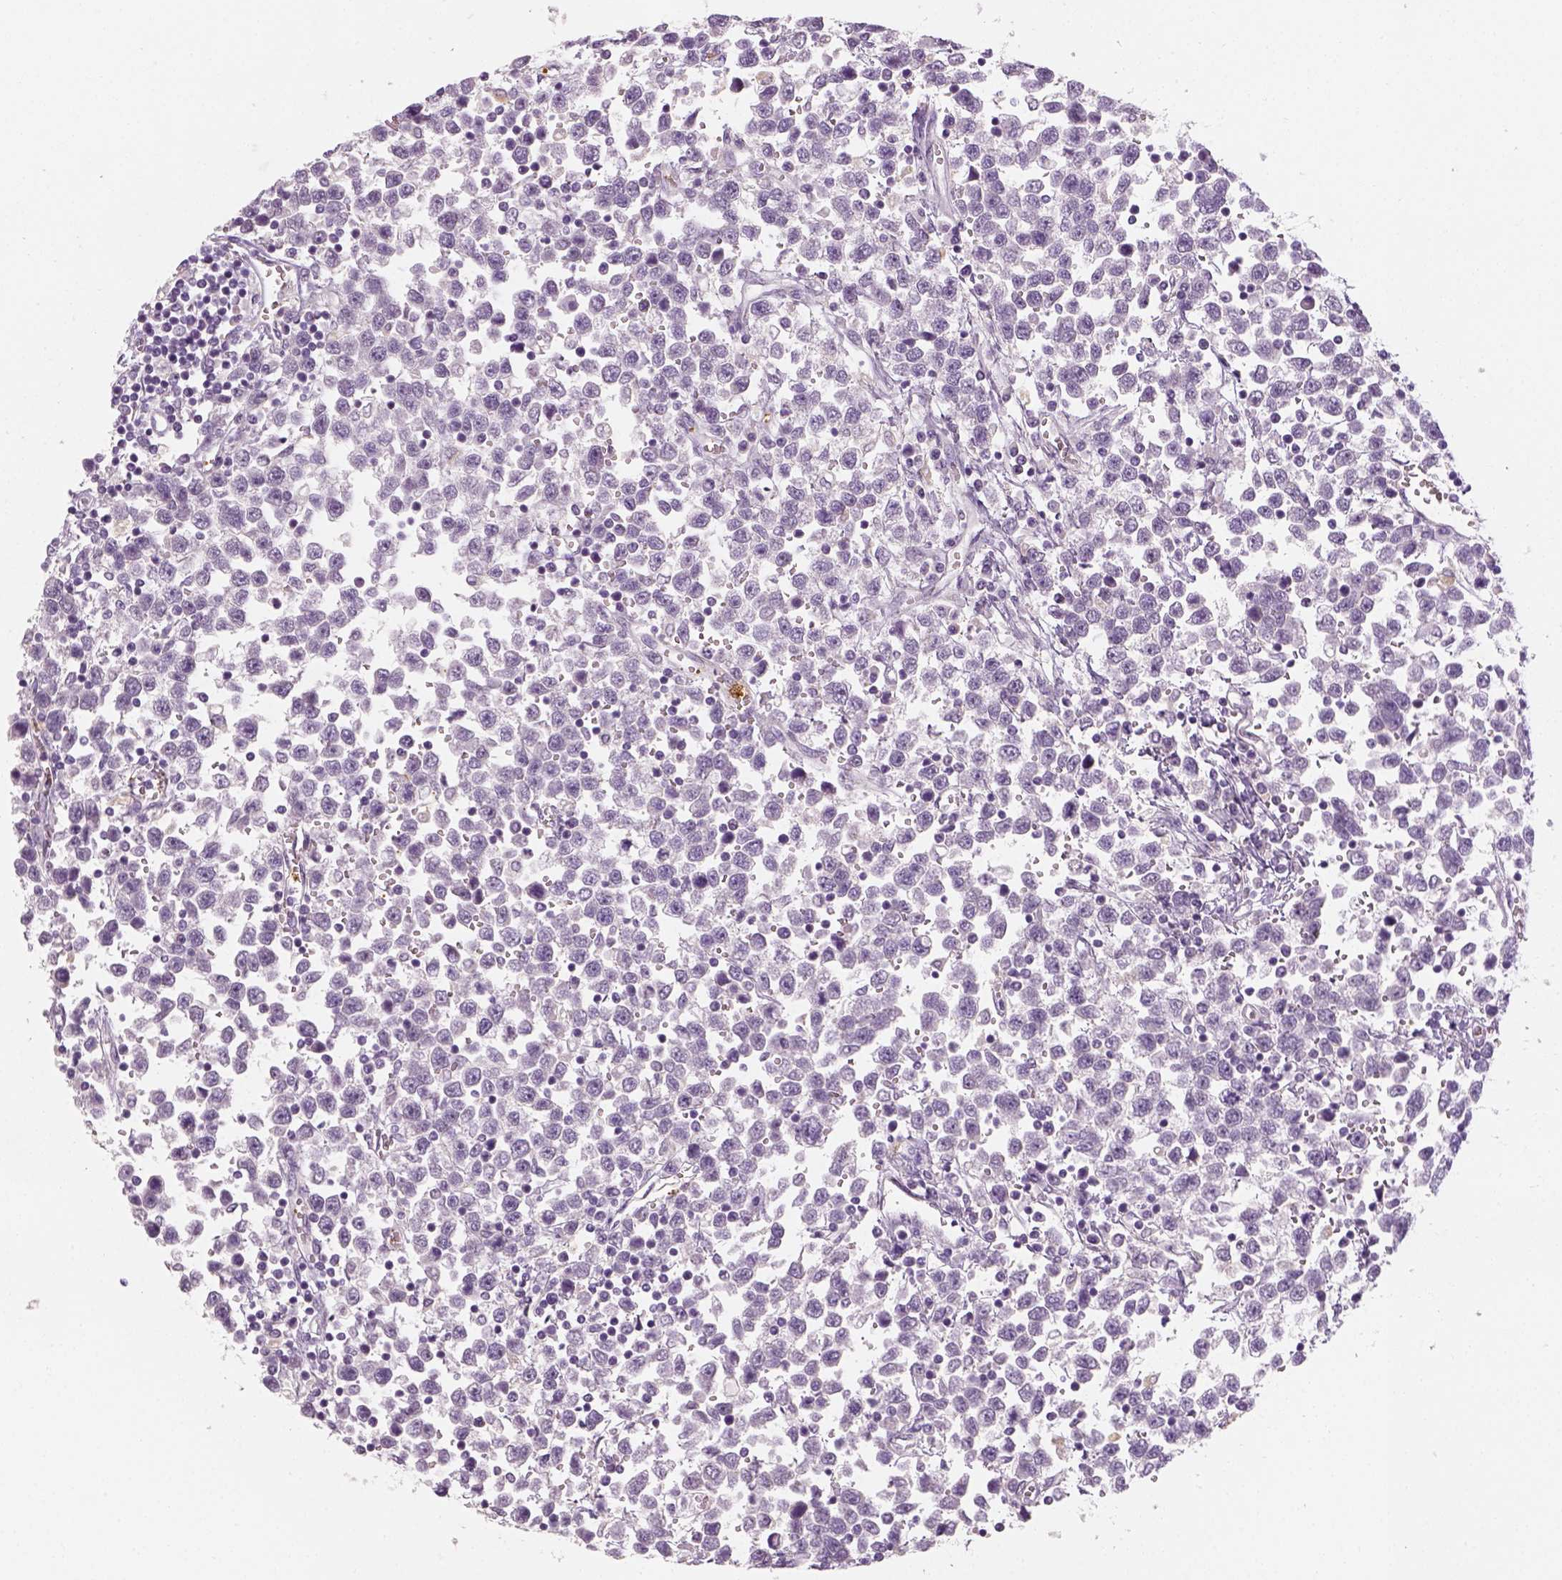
{"staining": {"intensity": "negative", "quantity": "none", "location": "none"}, "tissue": "testis cancer", "cell_type": "Tumor cells", "image_type": "cancer", "snomed": [{"axis": "morphology", "description": "Seminoma, NOS"}, {"axis": "topography", "description": "Testis"}], "caption": "A high-resolution photomicrograph shows immunohistochemistry staining of testis cancer (seminoma), which exhibits no significant staining in tumor cells.", "gene": "FAM163B", "patient": {"sex": "male", "age": 34}}